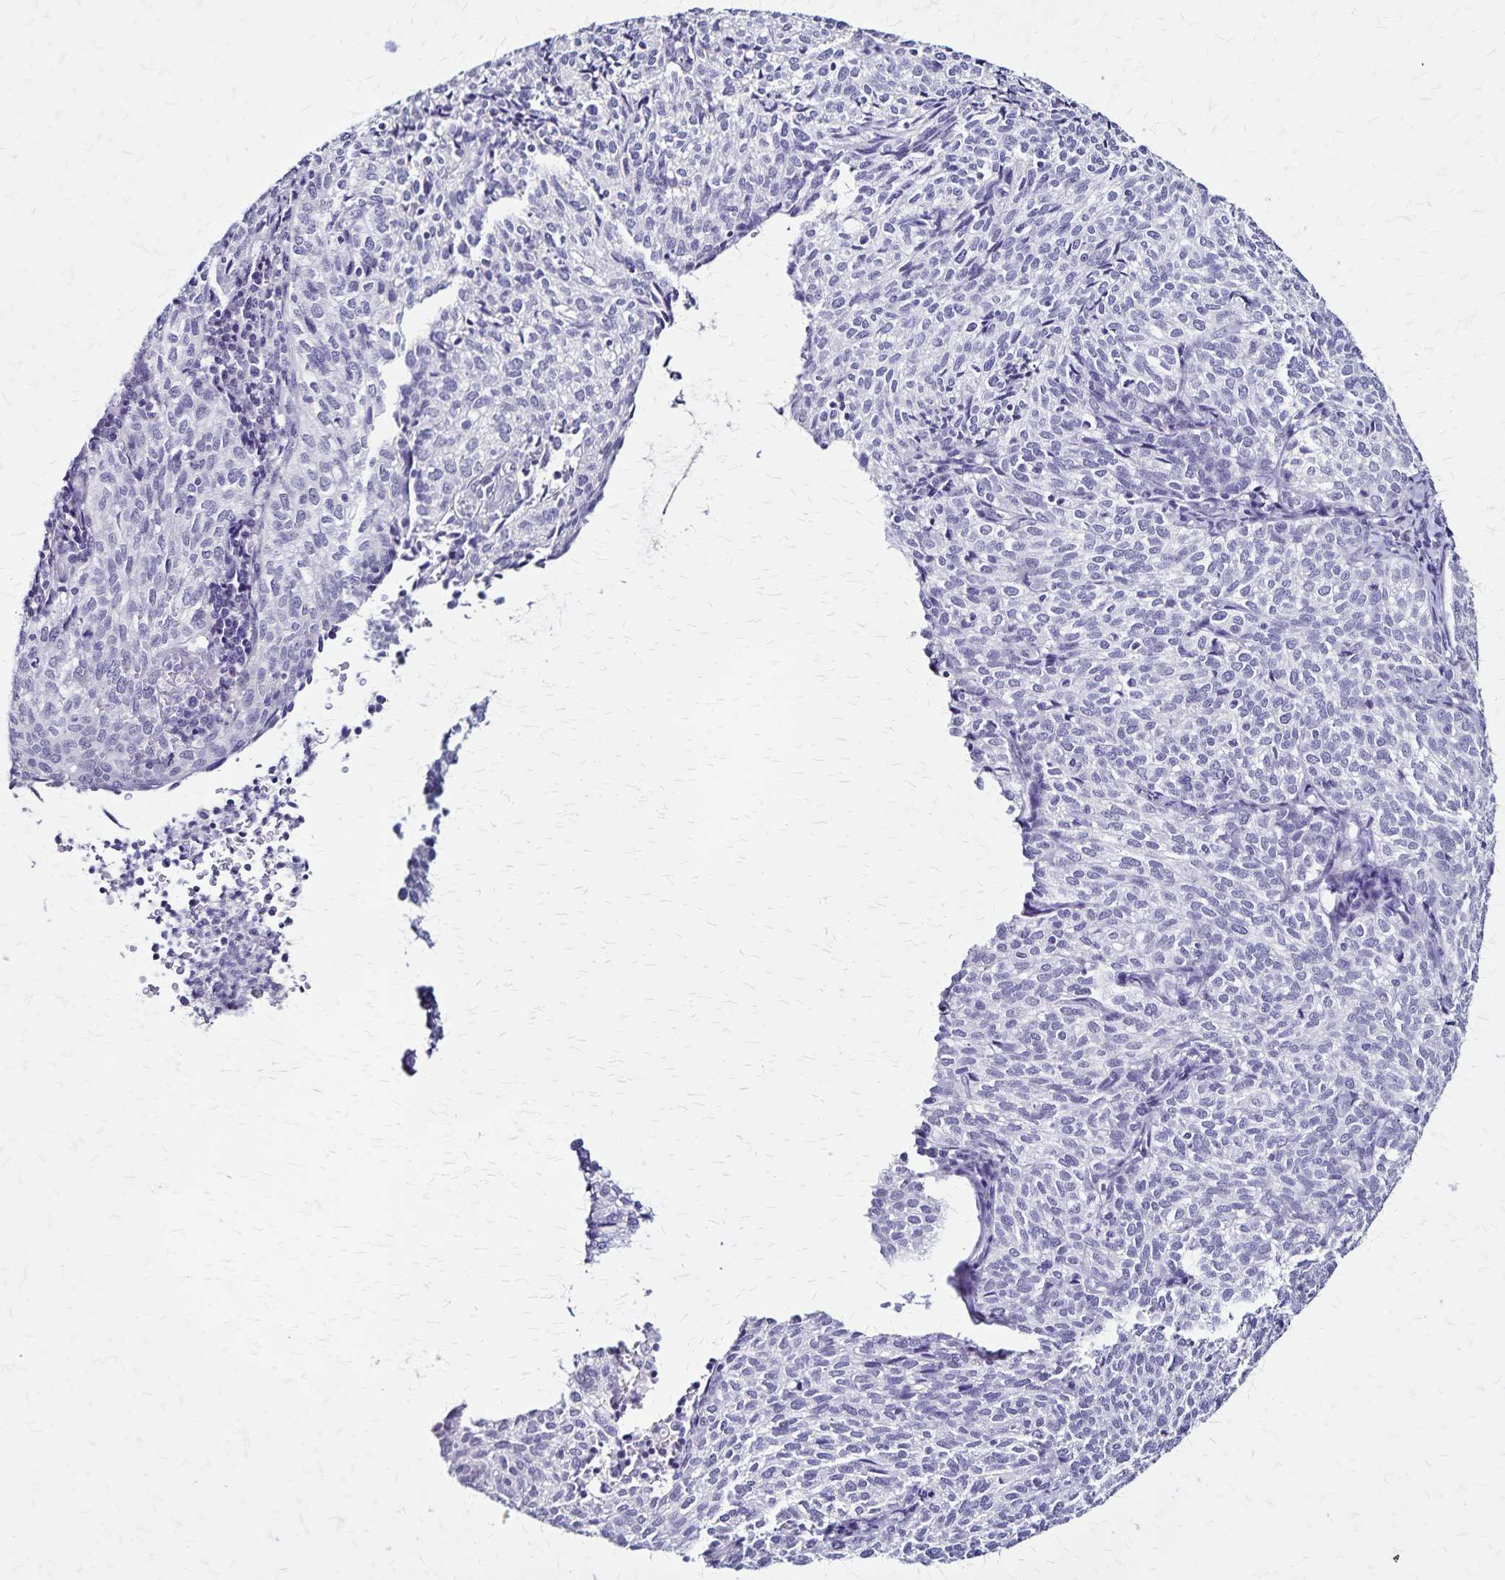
{"staining": {"intensity": "negative", "quantity": "none", "location": "none"}, "tissue": "cervical cancer", "cell_type": "Tumor cells", "image_type": "cancer", "snomed": [{"axis": "morphology", "description": "Normal tissue, NOS"}, {"axis": "morphology", "description": "Squamous cell carcinoma, NOS"}, {"axis": "topography", "description": "Vagina"}, {"axis": "topography", "description": "Cervix"}], "caption": "Immunohistochemistry (IHC) micrograph of human cervical cancer stained for a protein (brown), which demonstrates no expression in tumor cells.", "gene": "PLXNA4", "patient": {"sex": "female", "age": 45}}